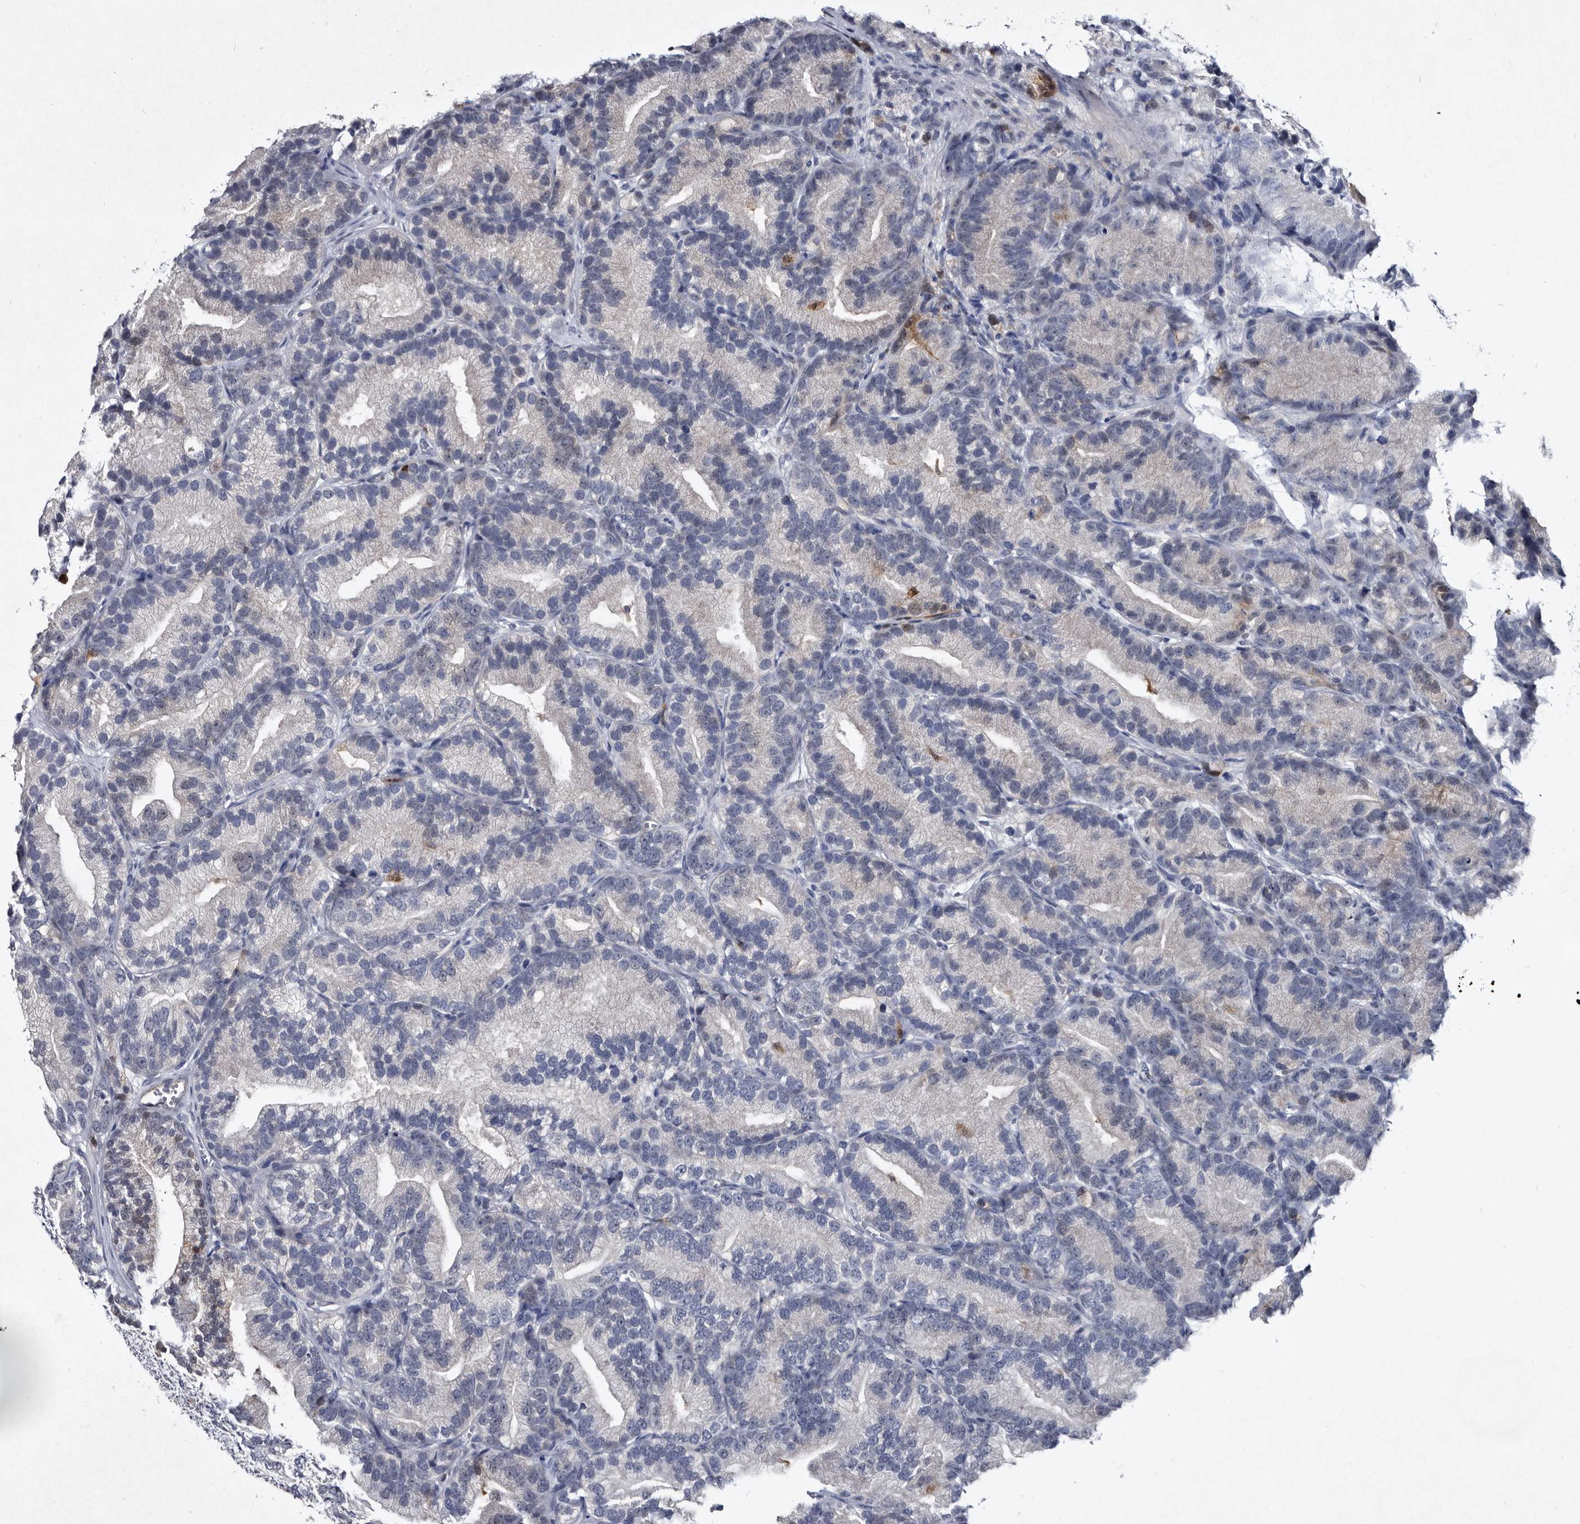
{"staining": {"intensity": "negative", "quantity": "none", "location": "none"}, "tissue": "prostate cancer", "cell_type": "Tumor cells", "image_type": "cancer", "snomed": [{"axis": "morphology", "description": "Adenocarcinoma, Low grade"}, {"axis": "topography", "description": "Prostate"}], "caption": "The image reveals no staining of tumor cells in prostate cancer.", "gene": "SERPINB8", "patient": {"sex": "male", "age": 89}}